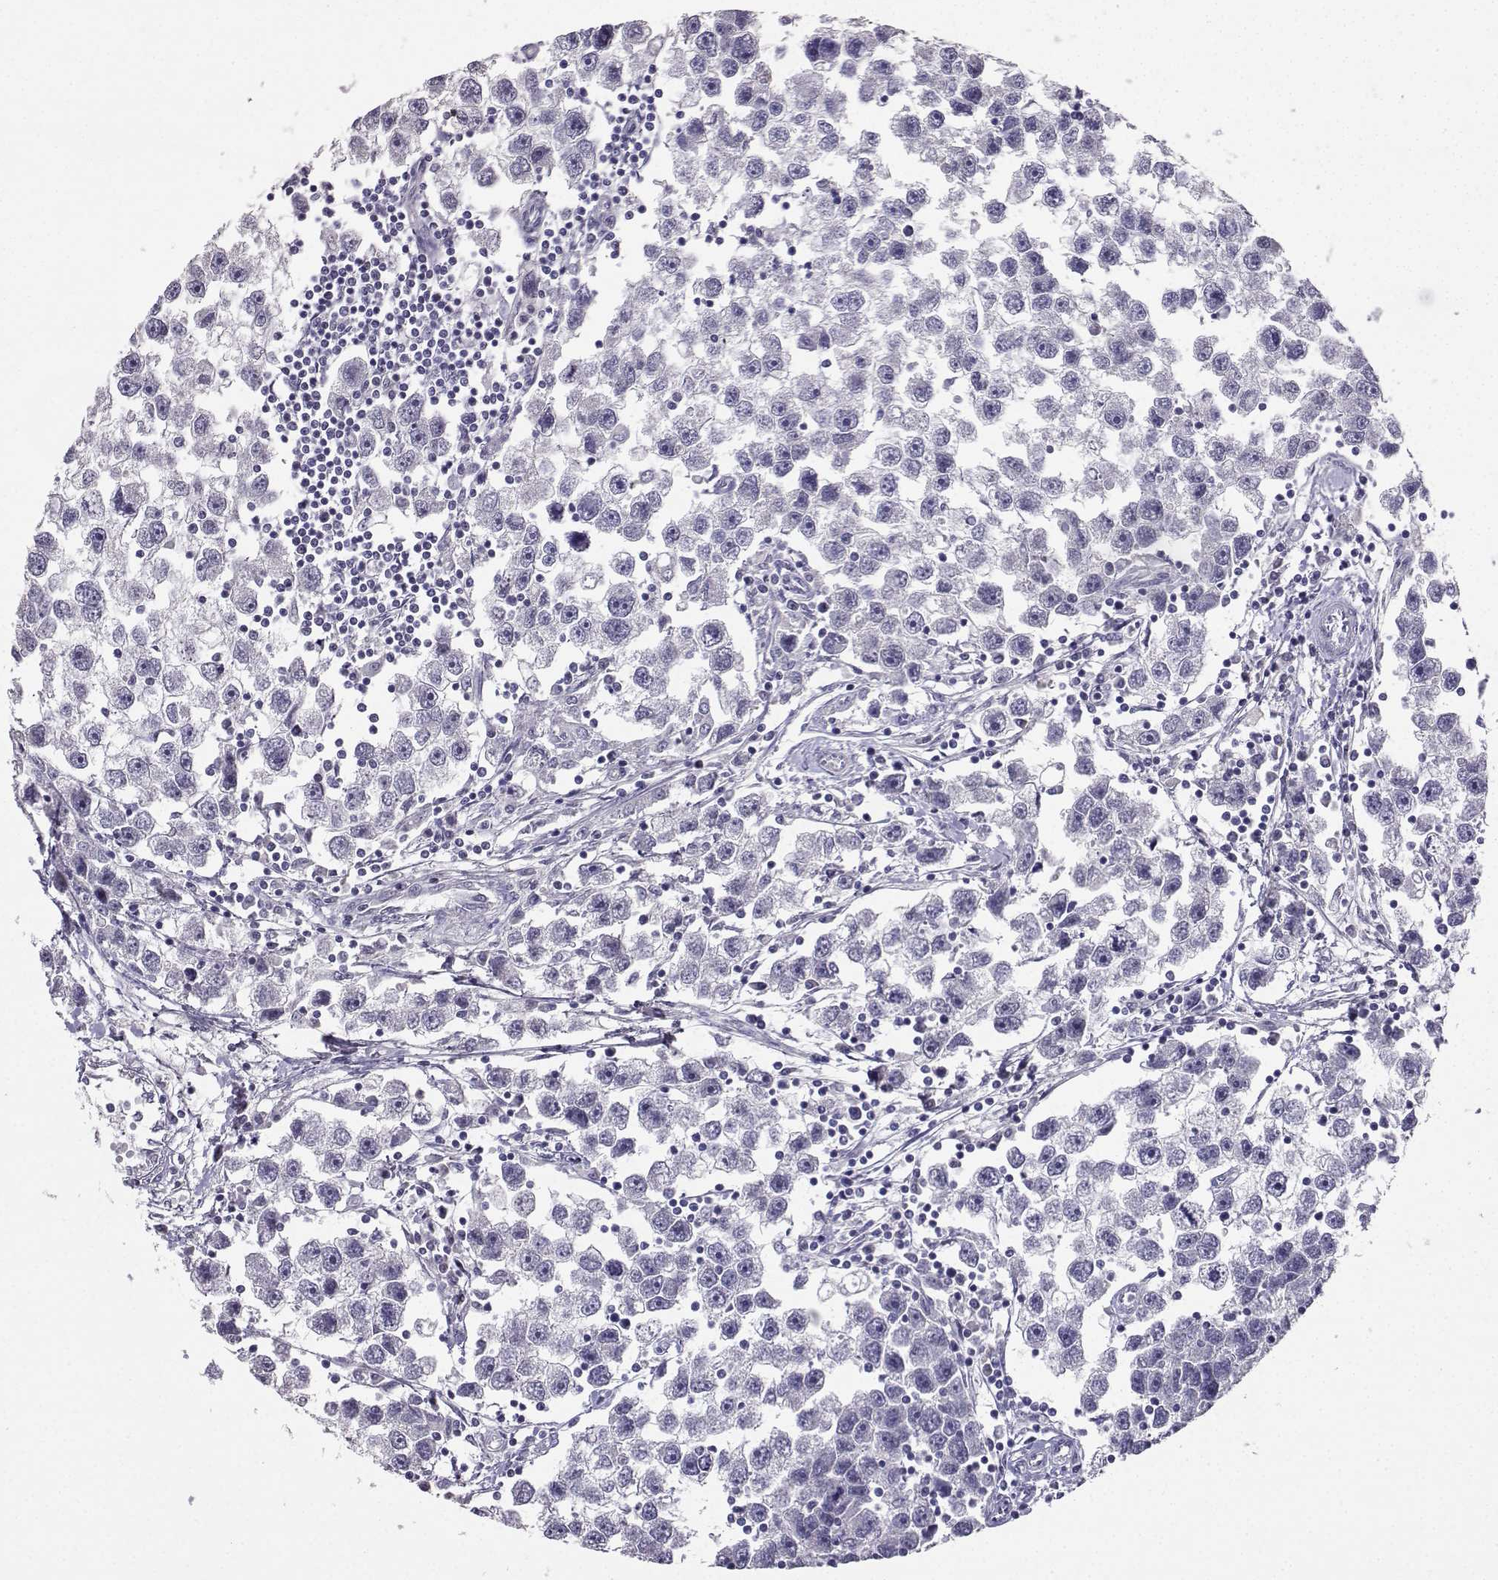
{"staining": {"intensity": "negative", "quantity": "none", "location": "none"}, "tissue": "testis cancer", "cell_type": "Tumor cells", "image_type": "cancer", "snomed": [{"axis": "morphology", "description": "Seminoma, NOS"}, {"axis": "topography", "description": "Testis"}], "caption": "Immunohistochemical staining of human testis seminoma exhibits no significant expression in tumor cells.", "gene": "SPAG11B", "patient": {"sex": "male", "age": 30}}